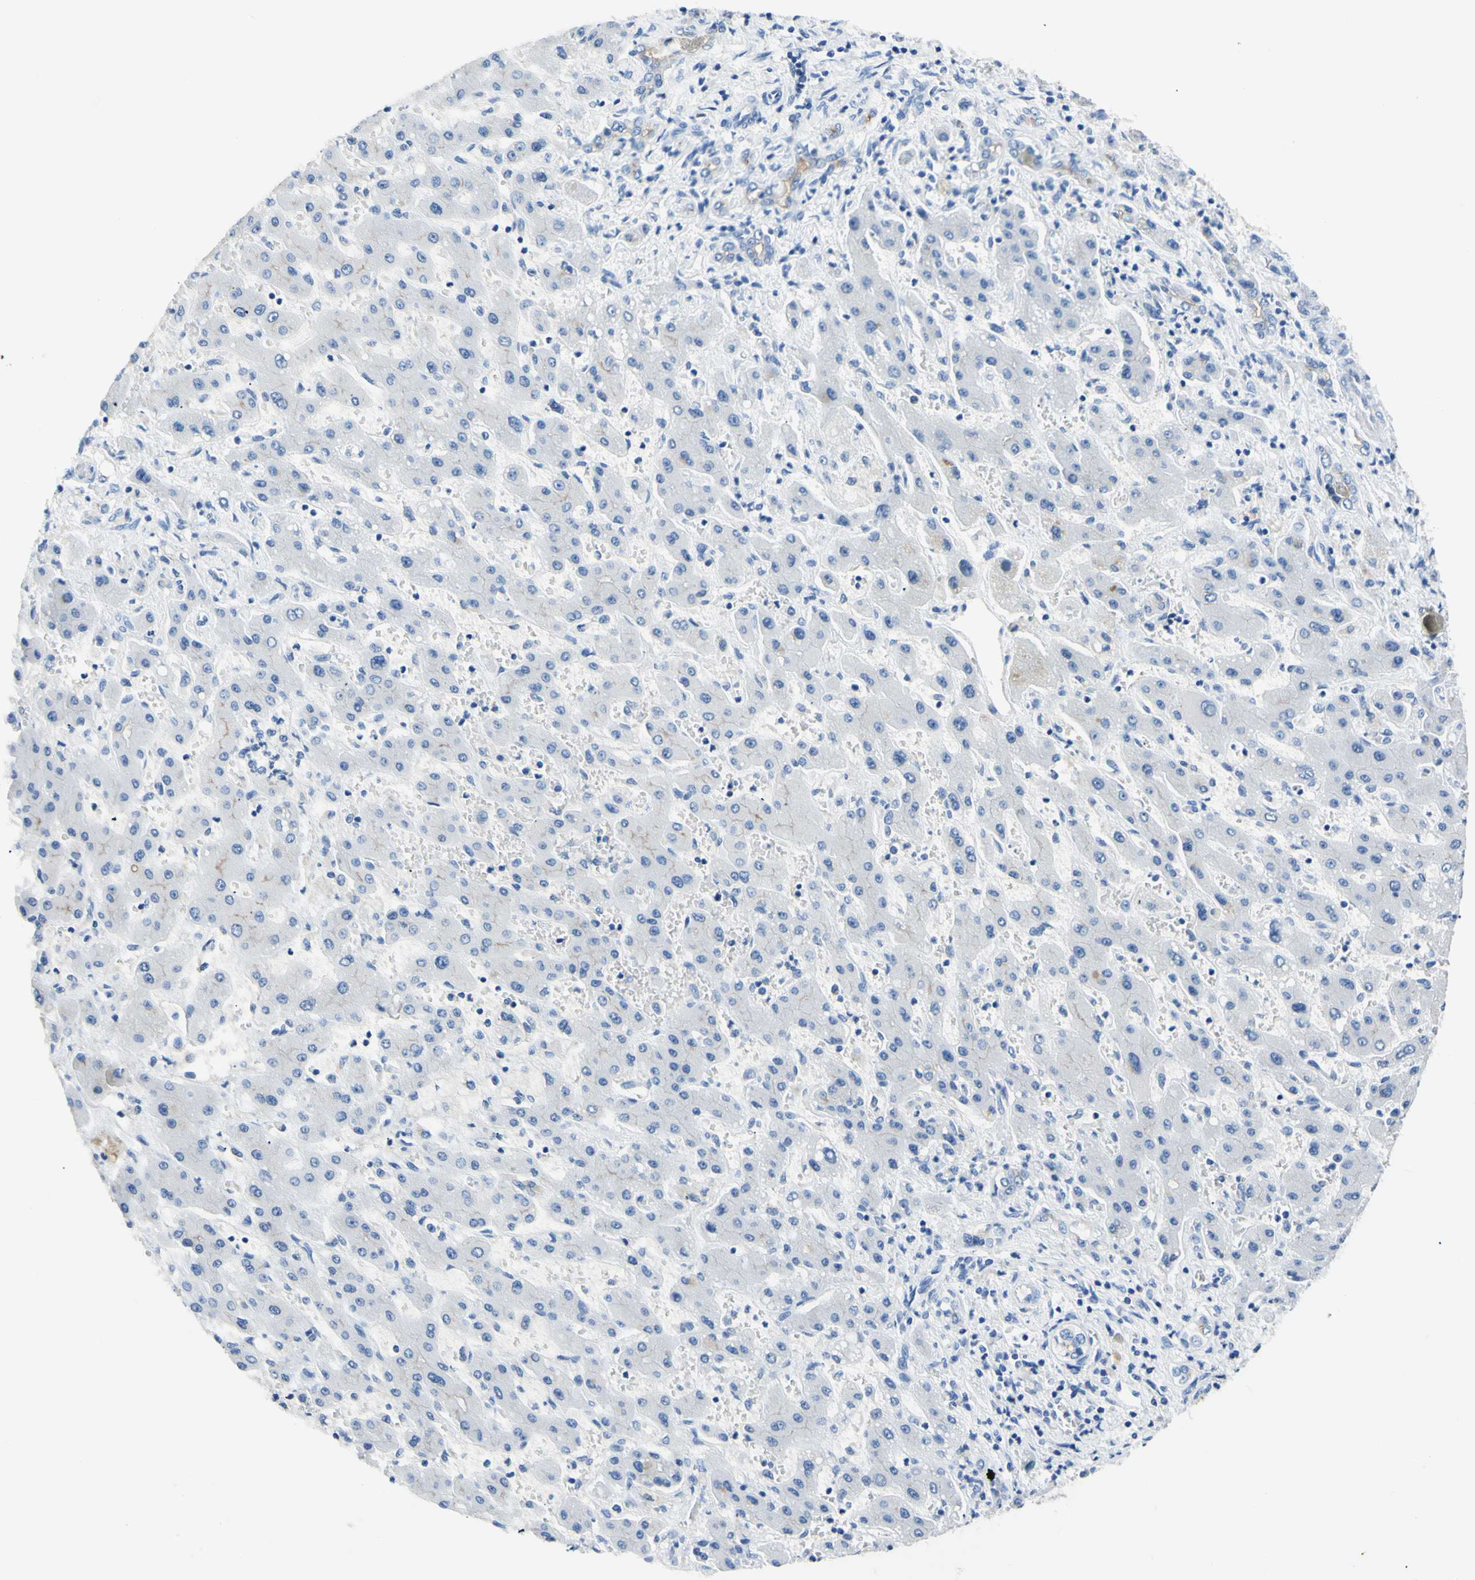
{"staining": {"intensity": "negative", "quantity": "none", "location": "none"}, "tissue": "liver cancer", "cell_type": "Tumor cells", "image_type": "cancer", "snomed": [{"axis": "morphology", "description": "Cholangiocarcinoma"}, {"axis": "topography", "description": "Liver"}], "caption": "Human liver cancer (cholangiocarcinoma) stained for a protein using immunohistochemistry (IHC) displays no expression in tumor cells.", "gene": "HPCA", "patient": {"sex": "male", "age": 50}}